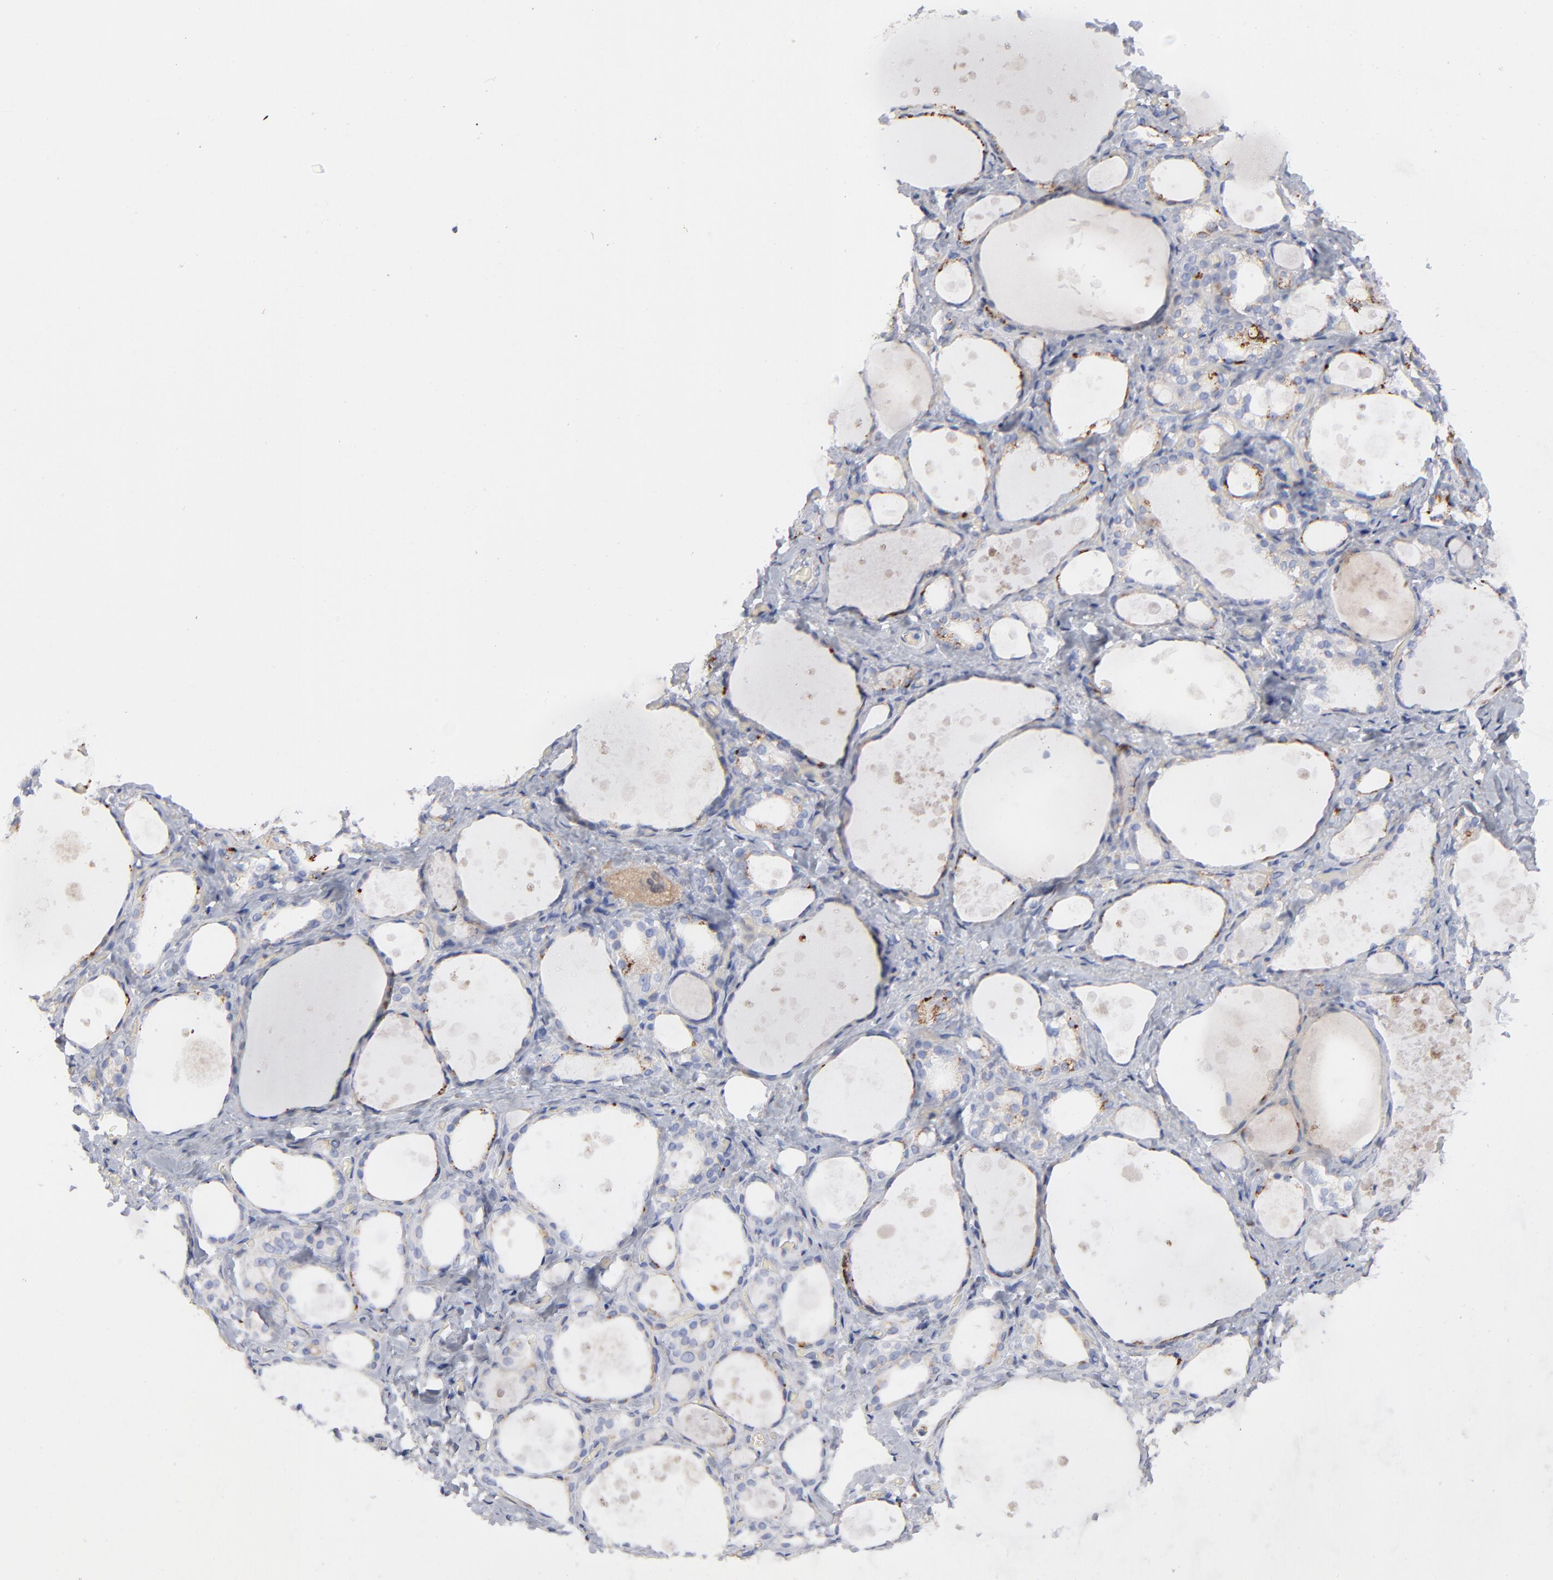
{"staining": {"intensity": "weak", "quantity": "25%-75%", "location": "cytoplasmic/membranous"}, "tissue": "thyroid gland", "cell_type": "Glandular cells", "image_type": "normal", "snomed": [{"axis": "morphology", "description": "Normal tissue, NOS"}, {"axis": "topography", "description": "Thyroid gland"}], "caption": "DAB immunohistochemical staining of normal thyroid gland shows weak cytoplasmic/membranous protein expression in about 25%-75% of glandular cells. (DAB IHC, brown staining for protein, blue staining for nuclei).", "gene": "ARRB1", "patient": {"sex": "female", "age": 75}}